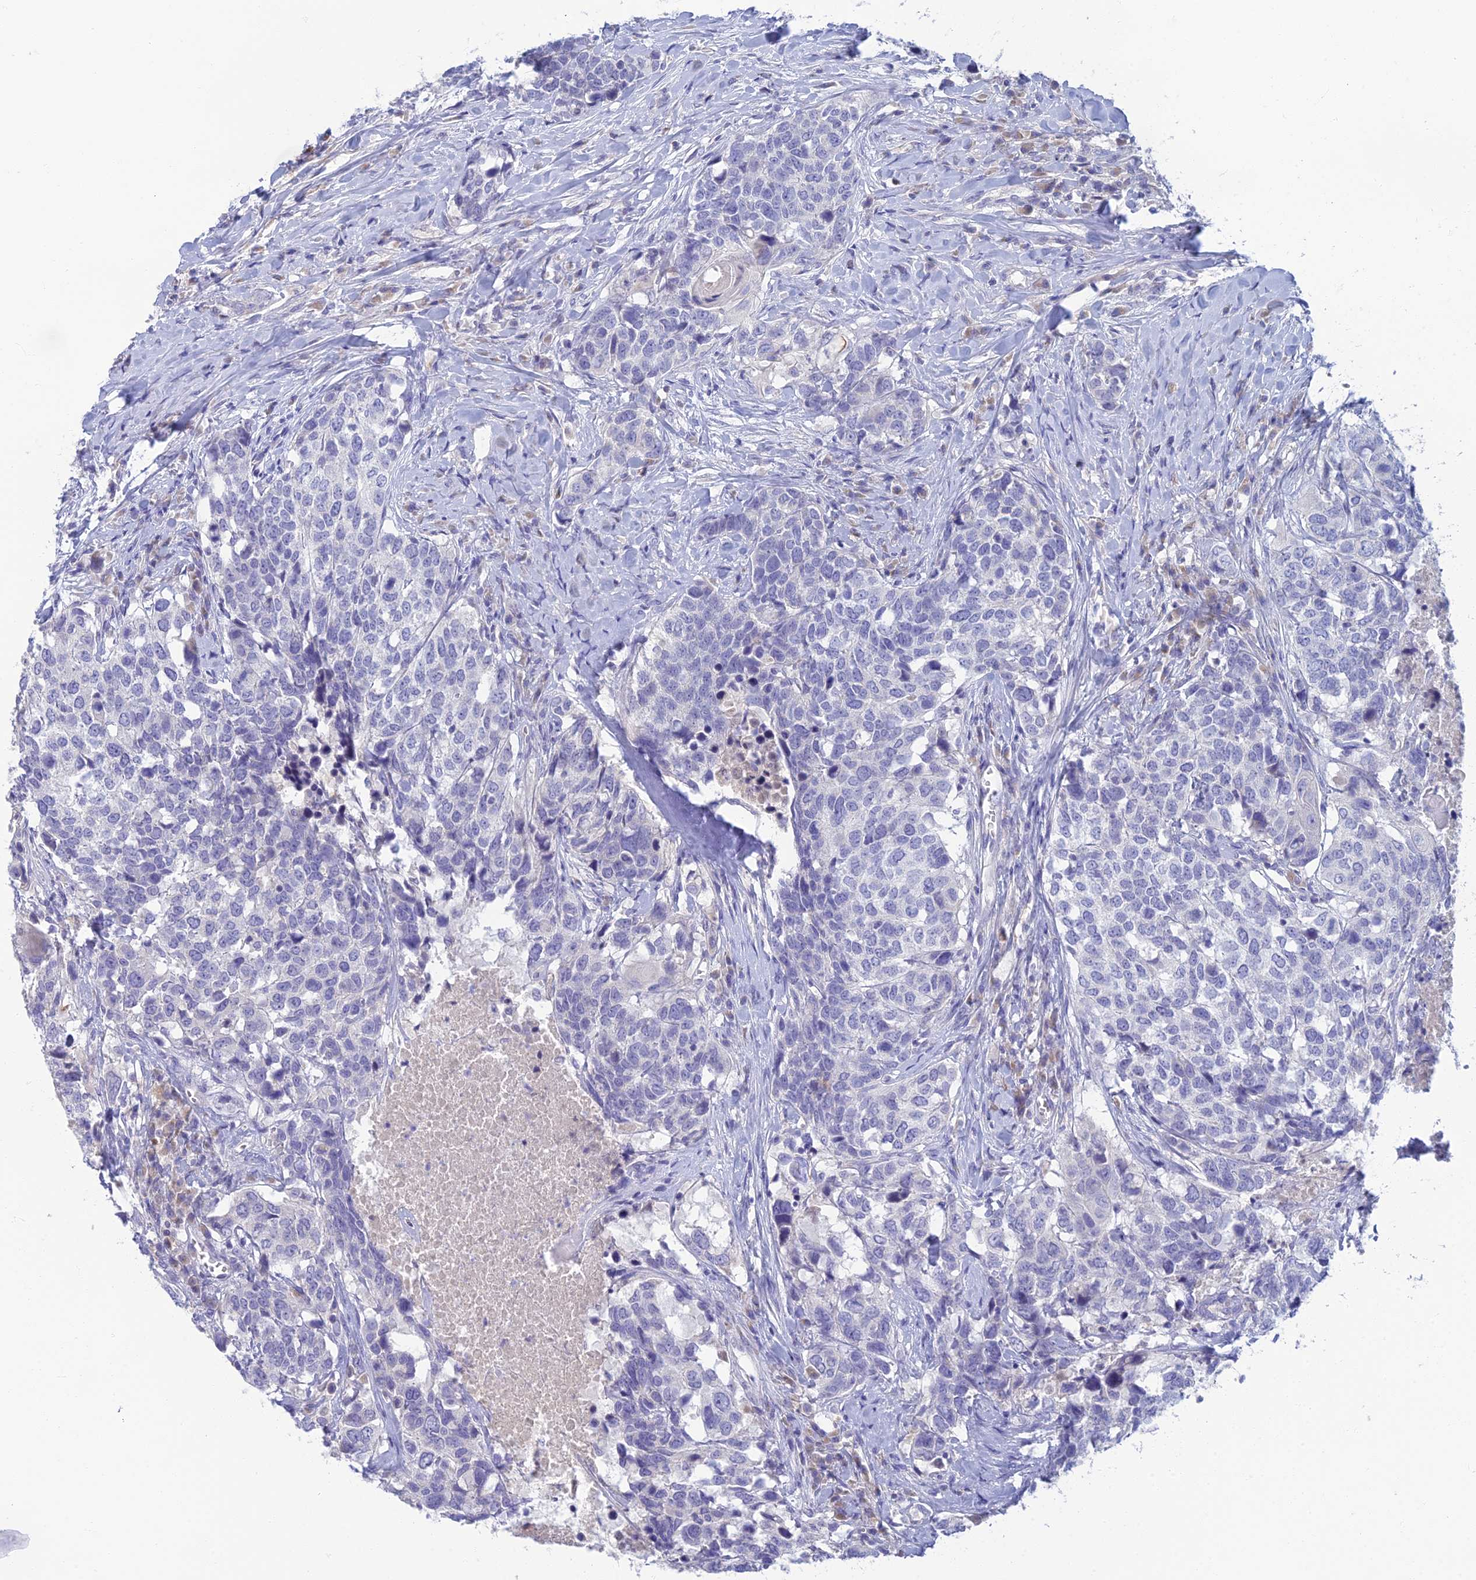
{"staining": {"intensity": "negative", "quantity": "none", "location": "none"}, "tissue": "head and neck cancer", "cell_type": "Tumor cells", "image_type": "cancer", "snomed": [{"axis": "morphology", "description": "Squamous cell carcinoma, NOS"}, {"axis": "topography", "description": "Head-Neck"}], "caption": "An immunohistochemistry (IHC) histopathology image of head and neck cancer (squamous cell carcinoma) is shown. There is no staining in tumor cells of head and neck cancer (squamous cell carcinoma). (Immunohistochemistry, brightfield microscopy, high magnification).", "gene": "SLC25A41", "patient": {"sex": "male", "age": 66}}